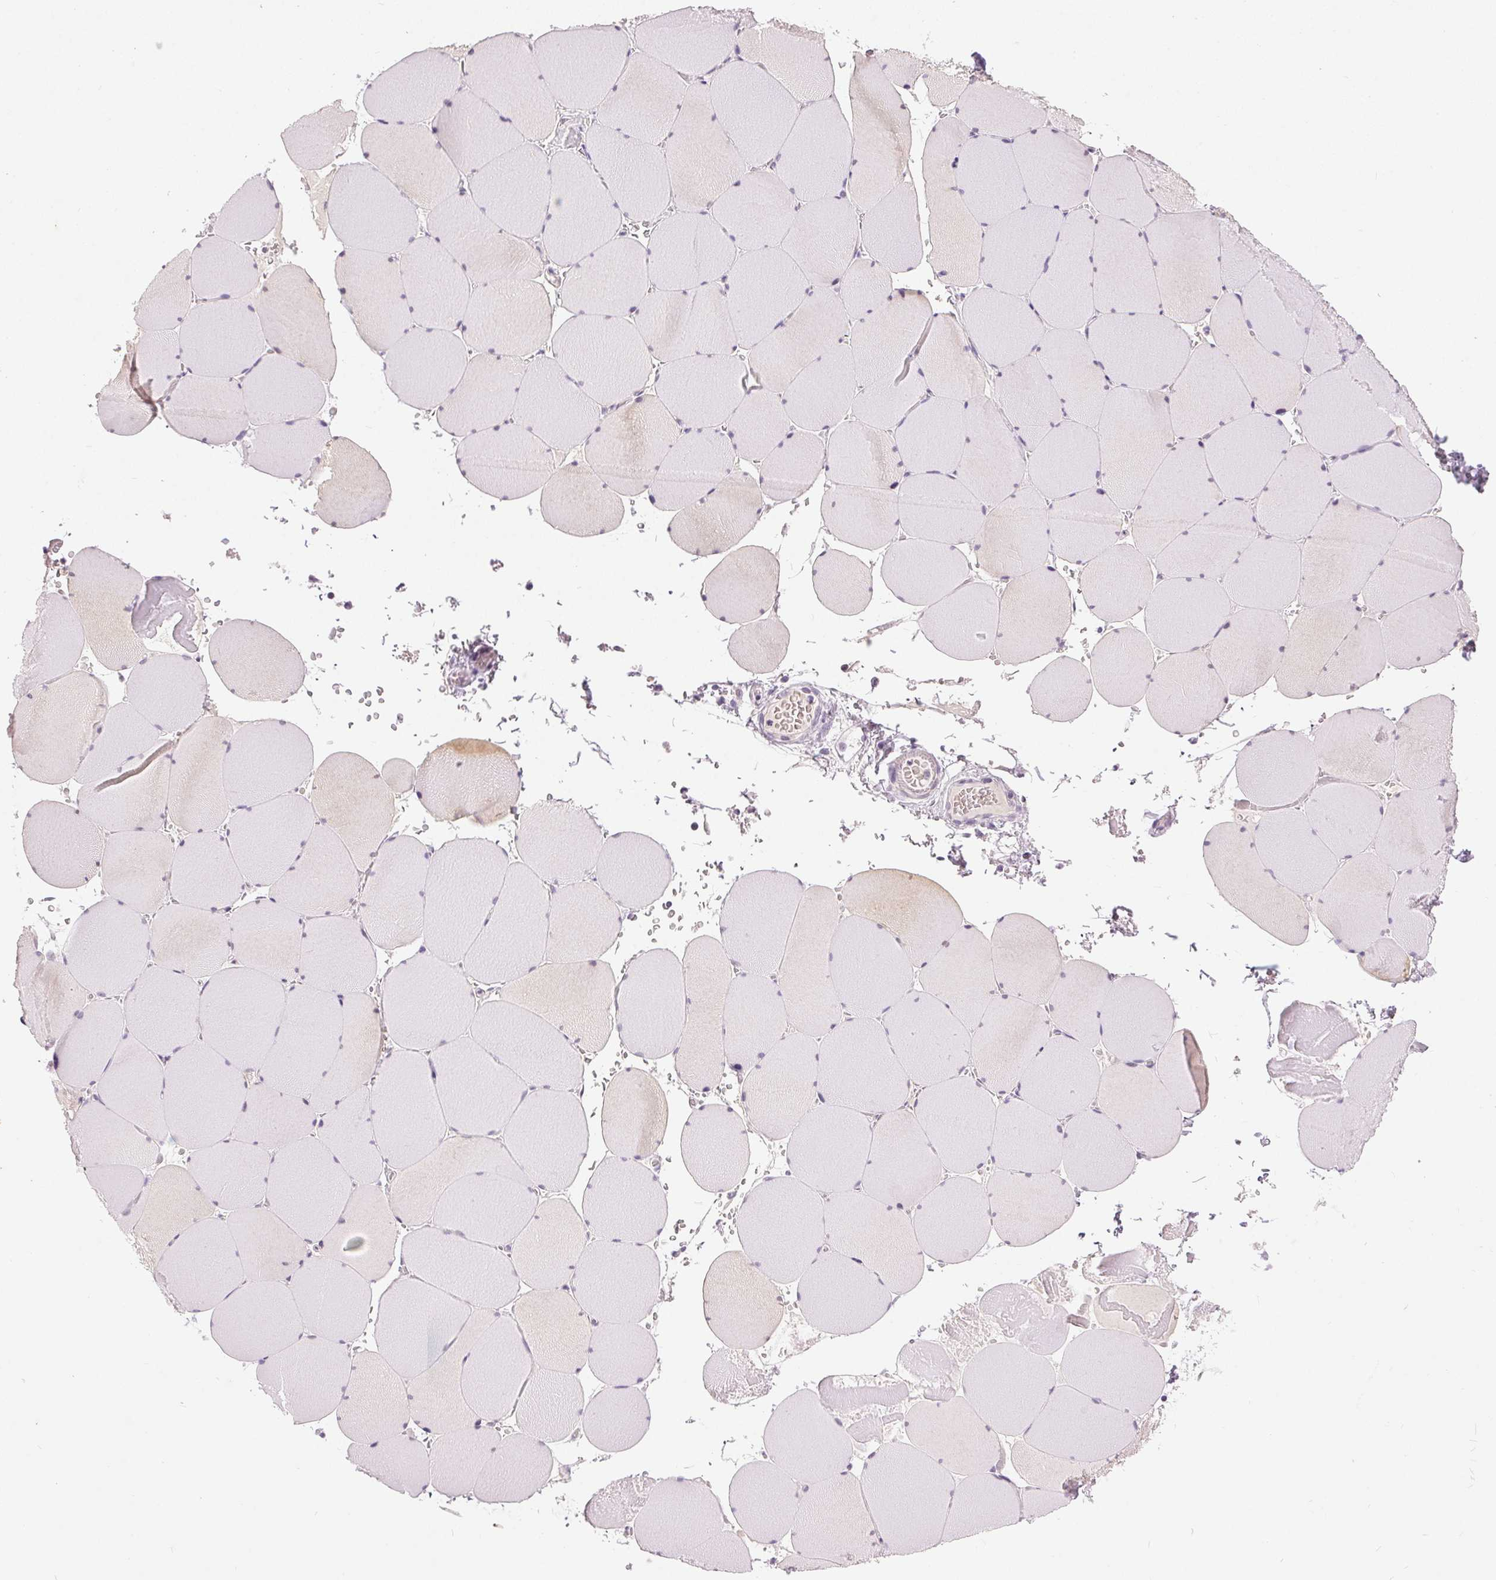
{"staining": {"intensity": "negative", "quantity": "none", "location": "none"}, "tissue": "skeletal muscle", "cell_type": "Myocytes", "image_type": "normal", "snomed": [{"axis": "morphology", "description": "Normal tissue, NOS"}, {"axis": "topography", "description": "Skeletal muscle"}], "caption": "Micrograph shows no significant protein staining in myocytes of unremarkable skeletal muscle.", "gene": "DSG3", "patient": {"sex": "male", "age": 25}}